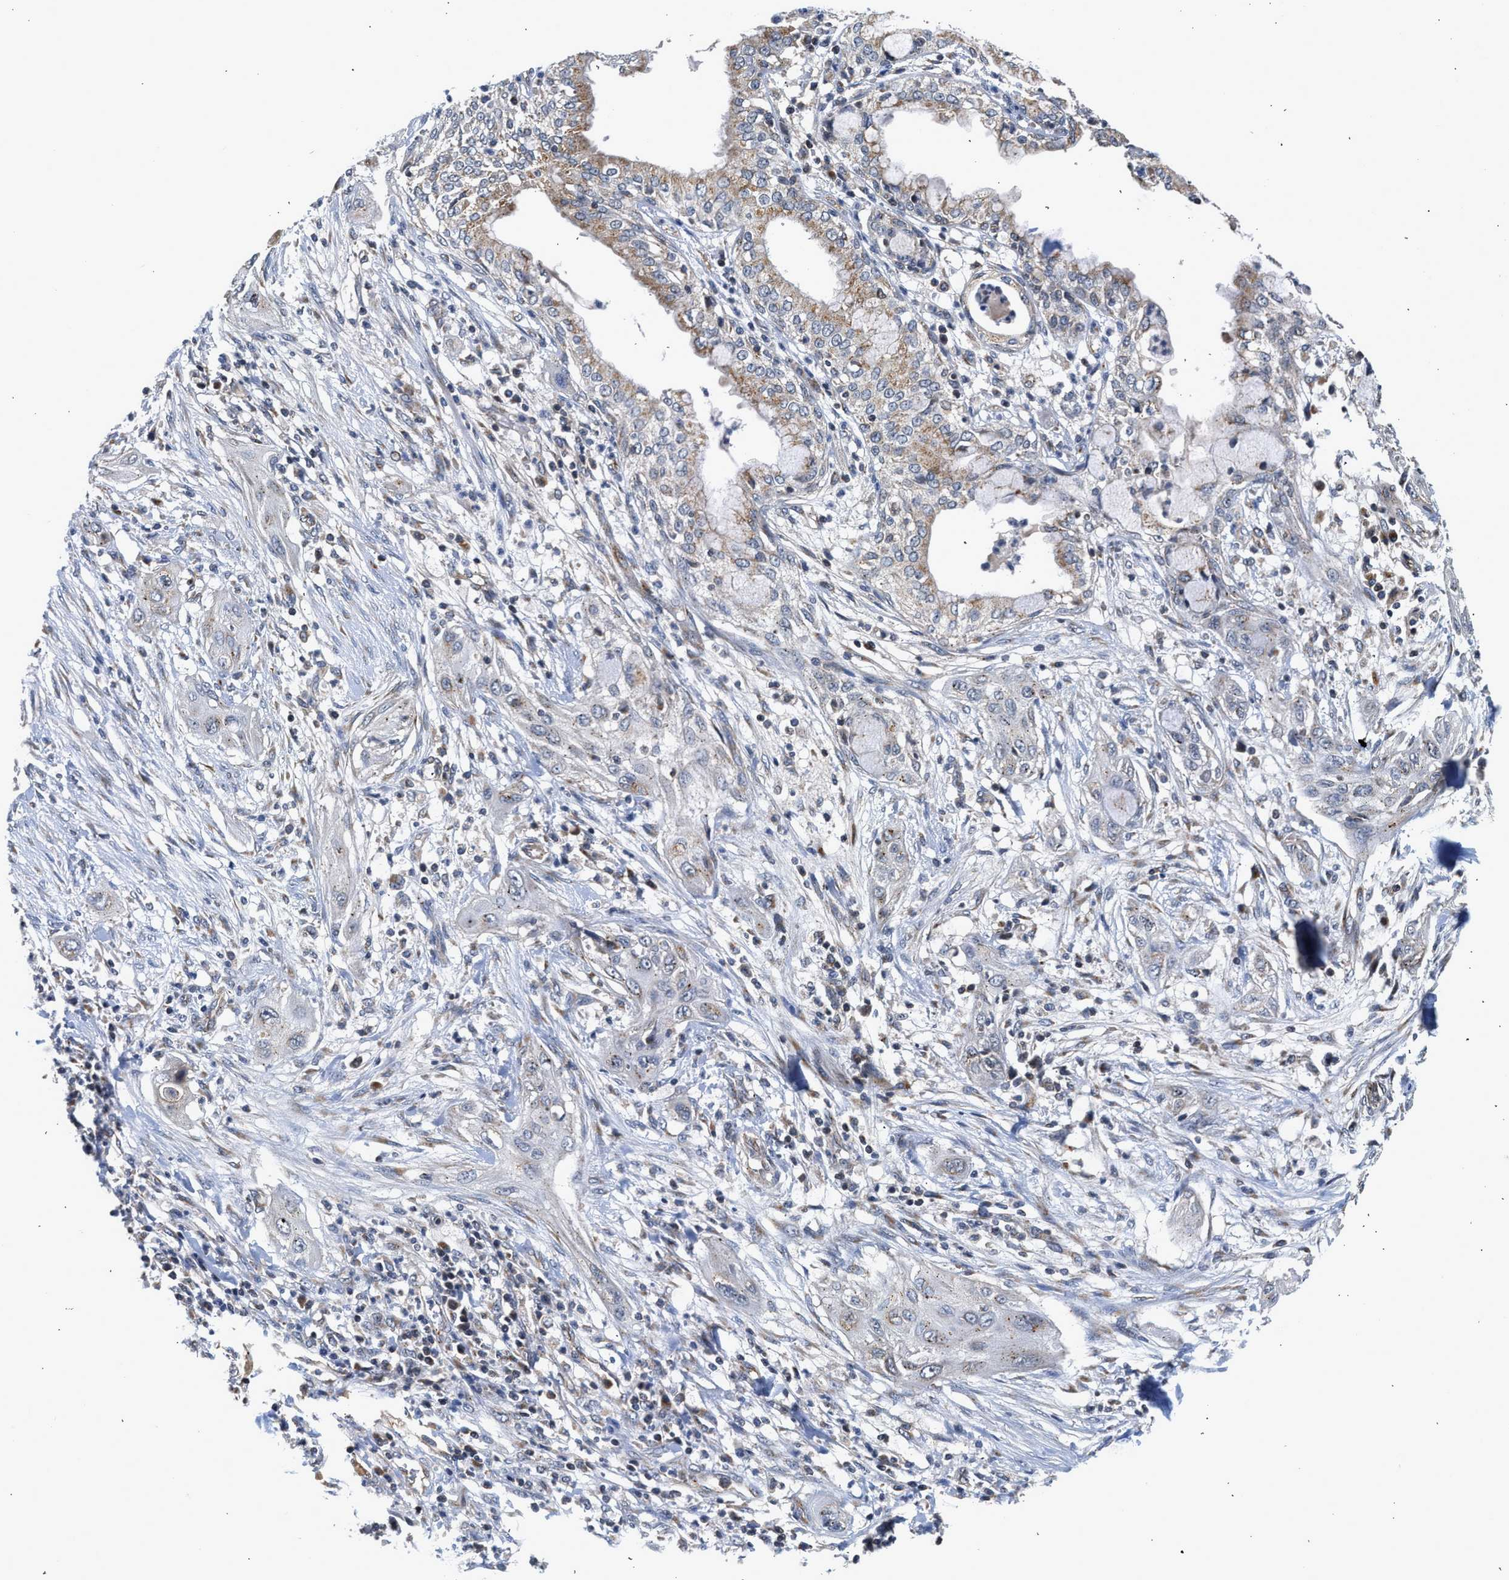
{"staining": {"intensity": "weak", "quantity": "25%-75%", "location": "cytoplasmic/membranous"}, "tissue": "lung cancer", "cell_type": "Tumor cells", "image_type": "cancer", "snomed": [{"axis": "morphology", "description": "Squamous cell carcinoma, NOS"}, {"axis": "topography", "description": "Lung"}], "caption": "About 25%-75% of tumor cells in lung squamous cell carcinoma exhibit weak cytoplasmic/membranous protein positivity as visualized by brown immunohistochemical staining.", "gene": "PIM1", "patient": {"sex": "female", "age": 47}}